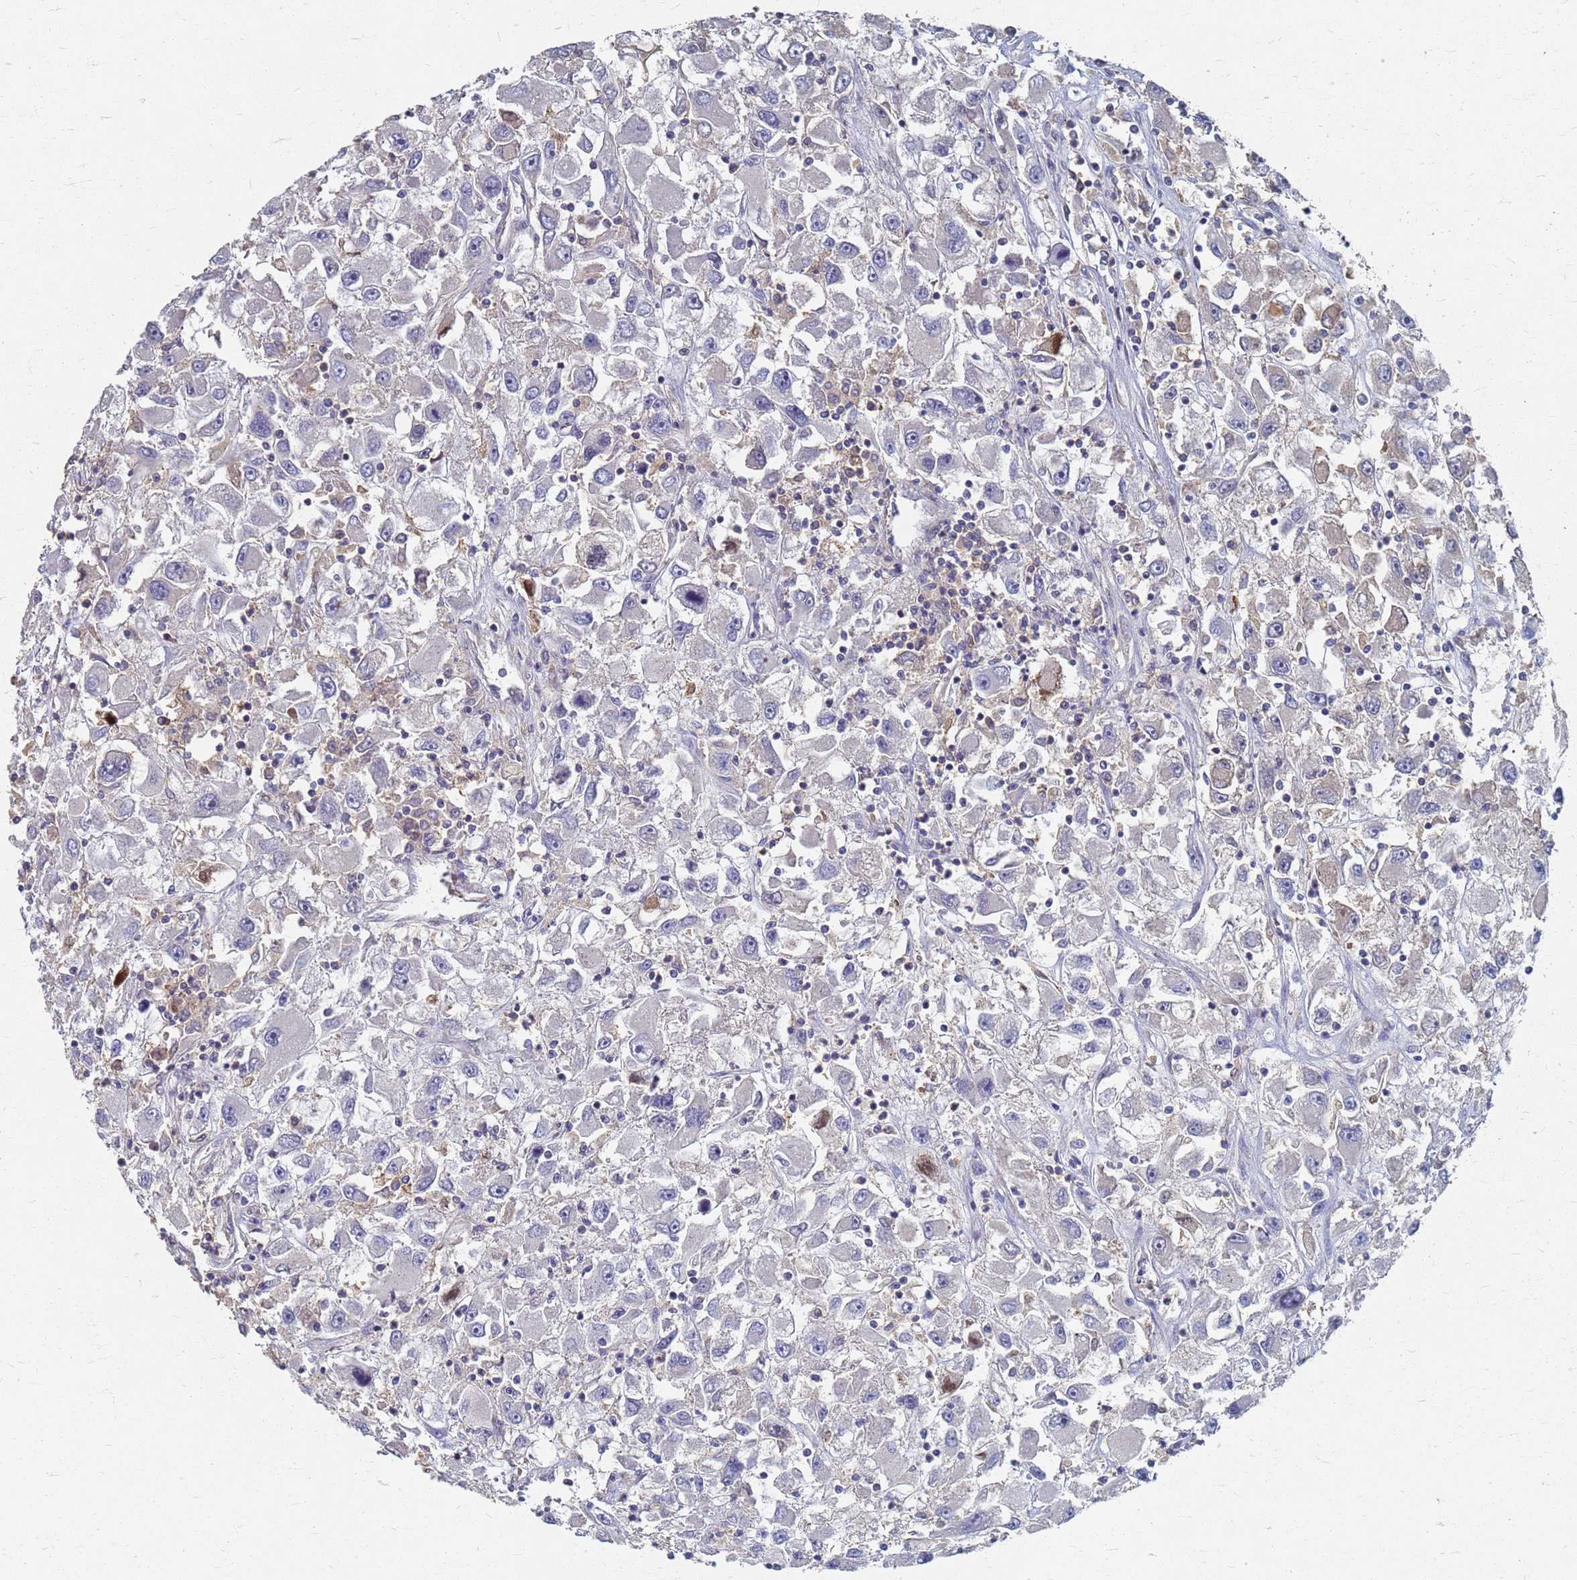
{"staining": {"intensity": "negative", "quantity": "none", "location": "none"}, "tissue": "renal cancer", "cell_type": "Tumor cells", "image_type": "cancer", "snomed": [{"axis": "morphology", "description": "Adenocarcinoma, NOS"}, {"axis": "topography", "description": "Kidney"}], "caption": "There is no significant positivity in tumor cells of adenocarcinoma (renal).", "gene": "KRCC1", "patient": {"sex": "female", "age": 52}}